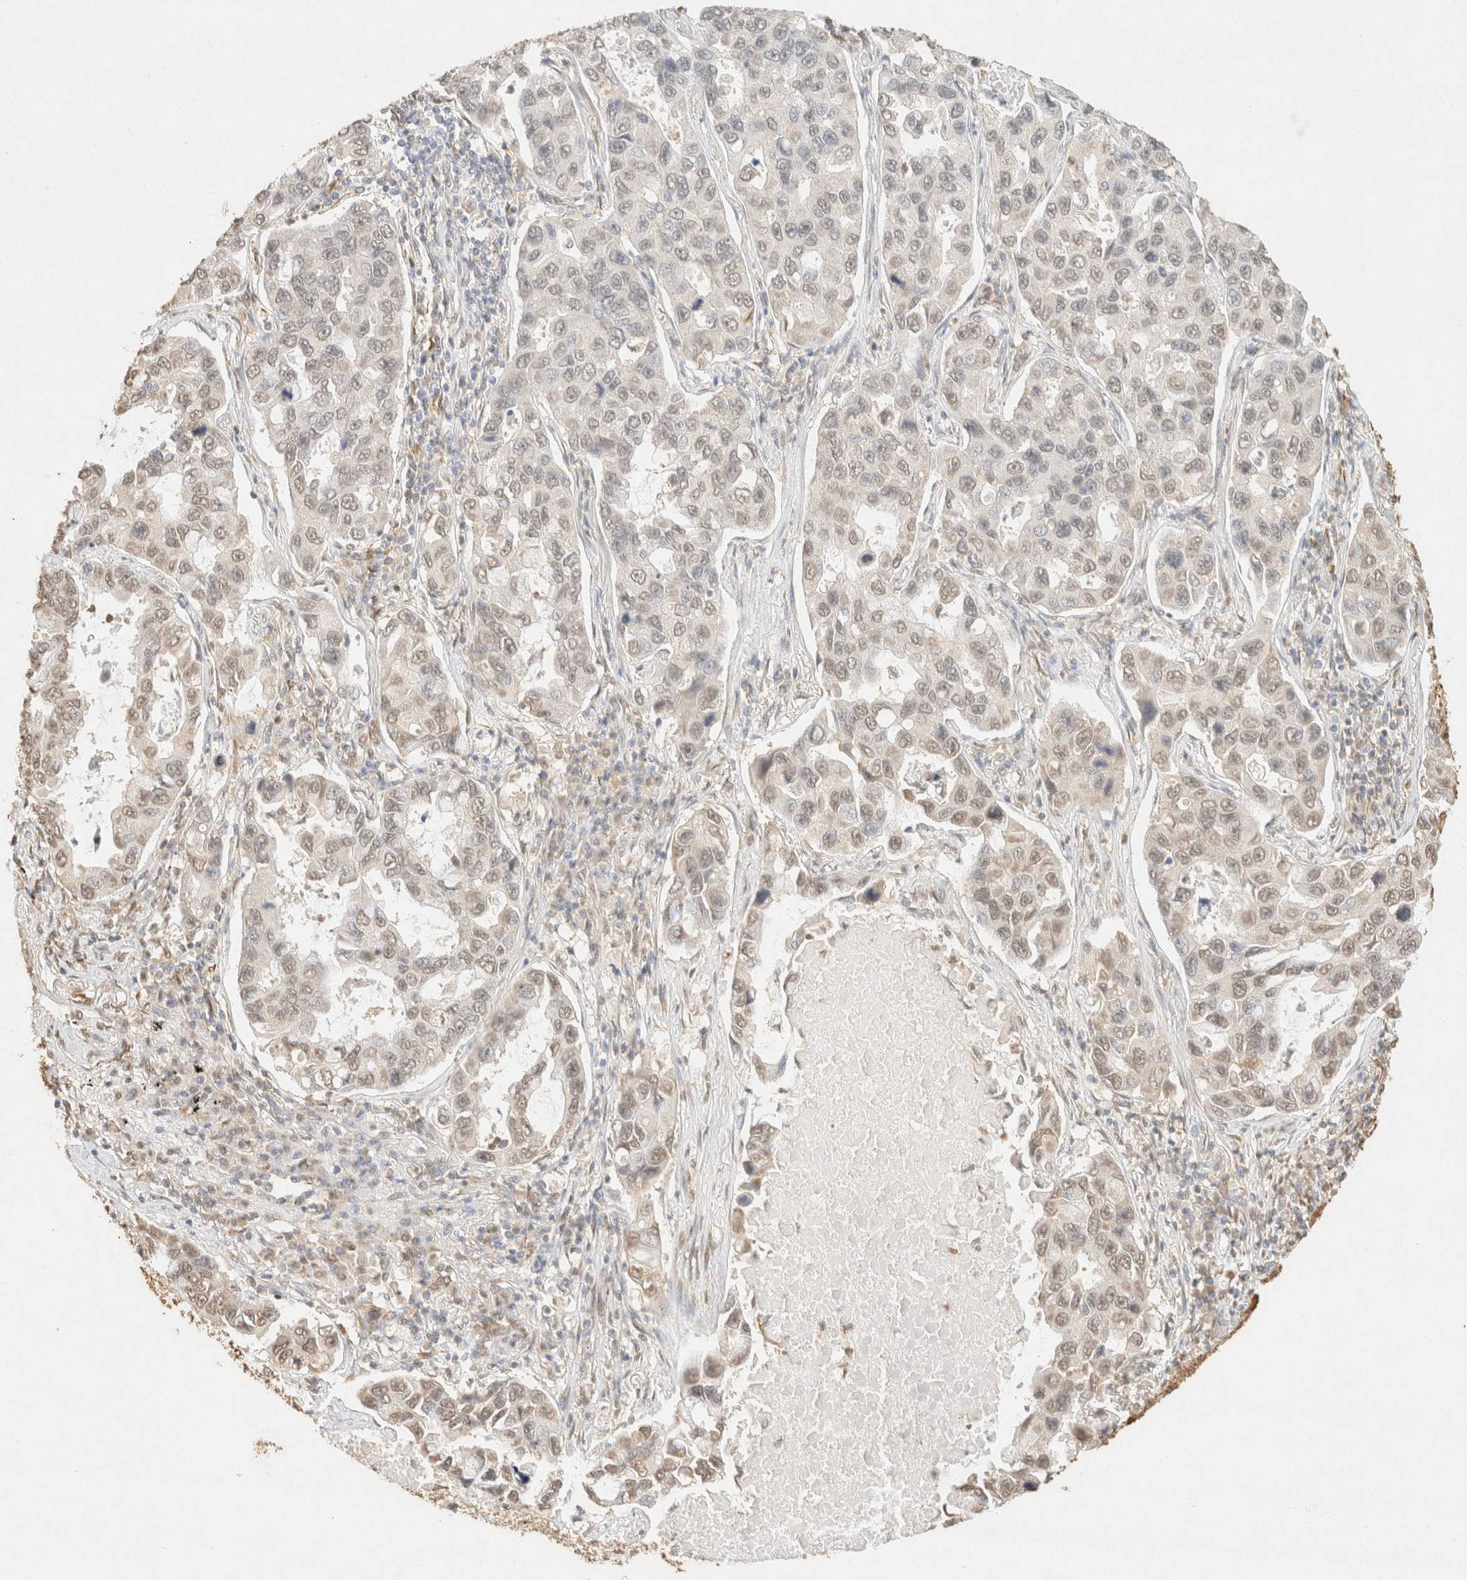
{"staining": {"intensity": "moderate", "quantity": "25%-75%", "location": "nuclear"}, "tissue": "lung cancer", "cell_type": "Tumor cells", "image_type": "cancer", "snomed": [{"axis": "morphology", "description": "Adenocarcinoma, NOS"}, {"axis": "topography", "description": "Lung"}], "caption": "Immunohistochemistry (DAB (3,3'-diaminobenzidine)) staining of adenocarcinoma (lung) demonstrates moderate nuclear protein positivity in about 25%-75% of tumor cells.", "gene": "S100A13", "patient": {"sex": "male", "age": 64}}